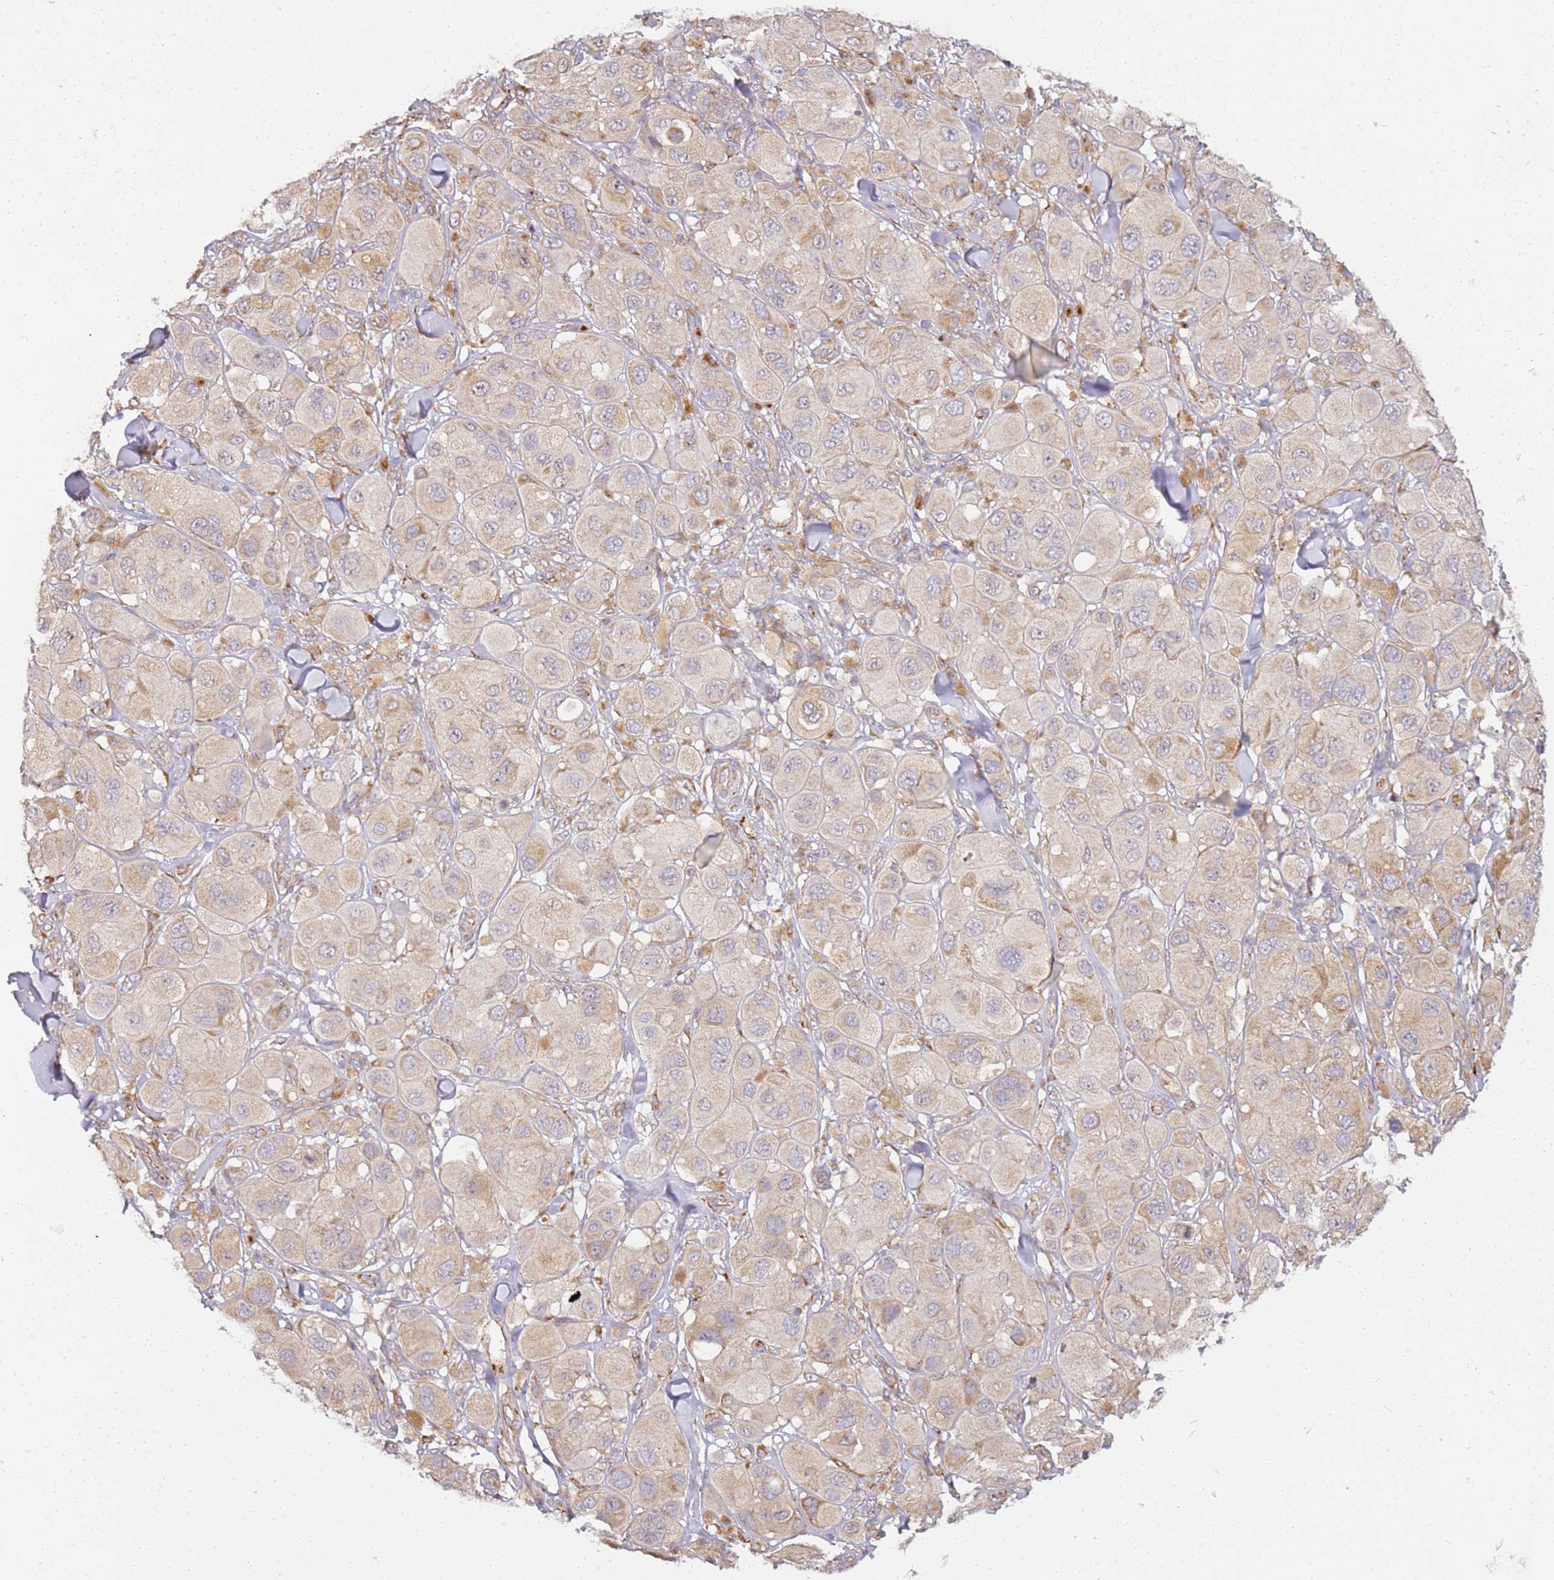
{"staining": {"intensity": "weak", "quantity": "<25%", "location": "cytoplasmic/membranous"}, "tissue": "melanoma", "cell_type": "Tumor cells", "image_type": "cancer", "snomed": [{"axis": "morphology", "description": "Malignant melanoma, Metastatic site"}, {"axis": "topography", "description": "Skin"}], "caption": "Histopathology image shows no significant protein staining in tumor cells of melanoma. (DAB immunohistochemistry (IHC) with hematoxylin counter stain).", "gene": "GRAP", "patient": {"sex": "male", "age": 41}}